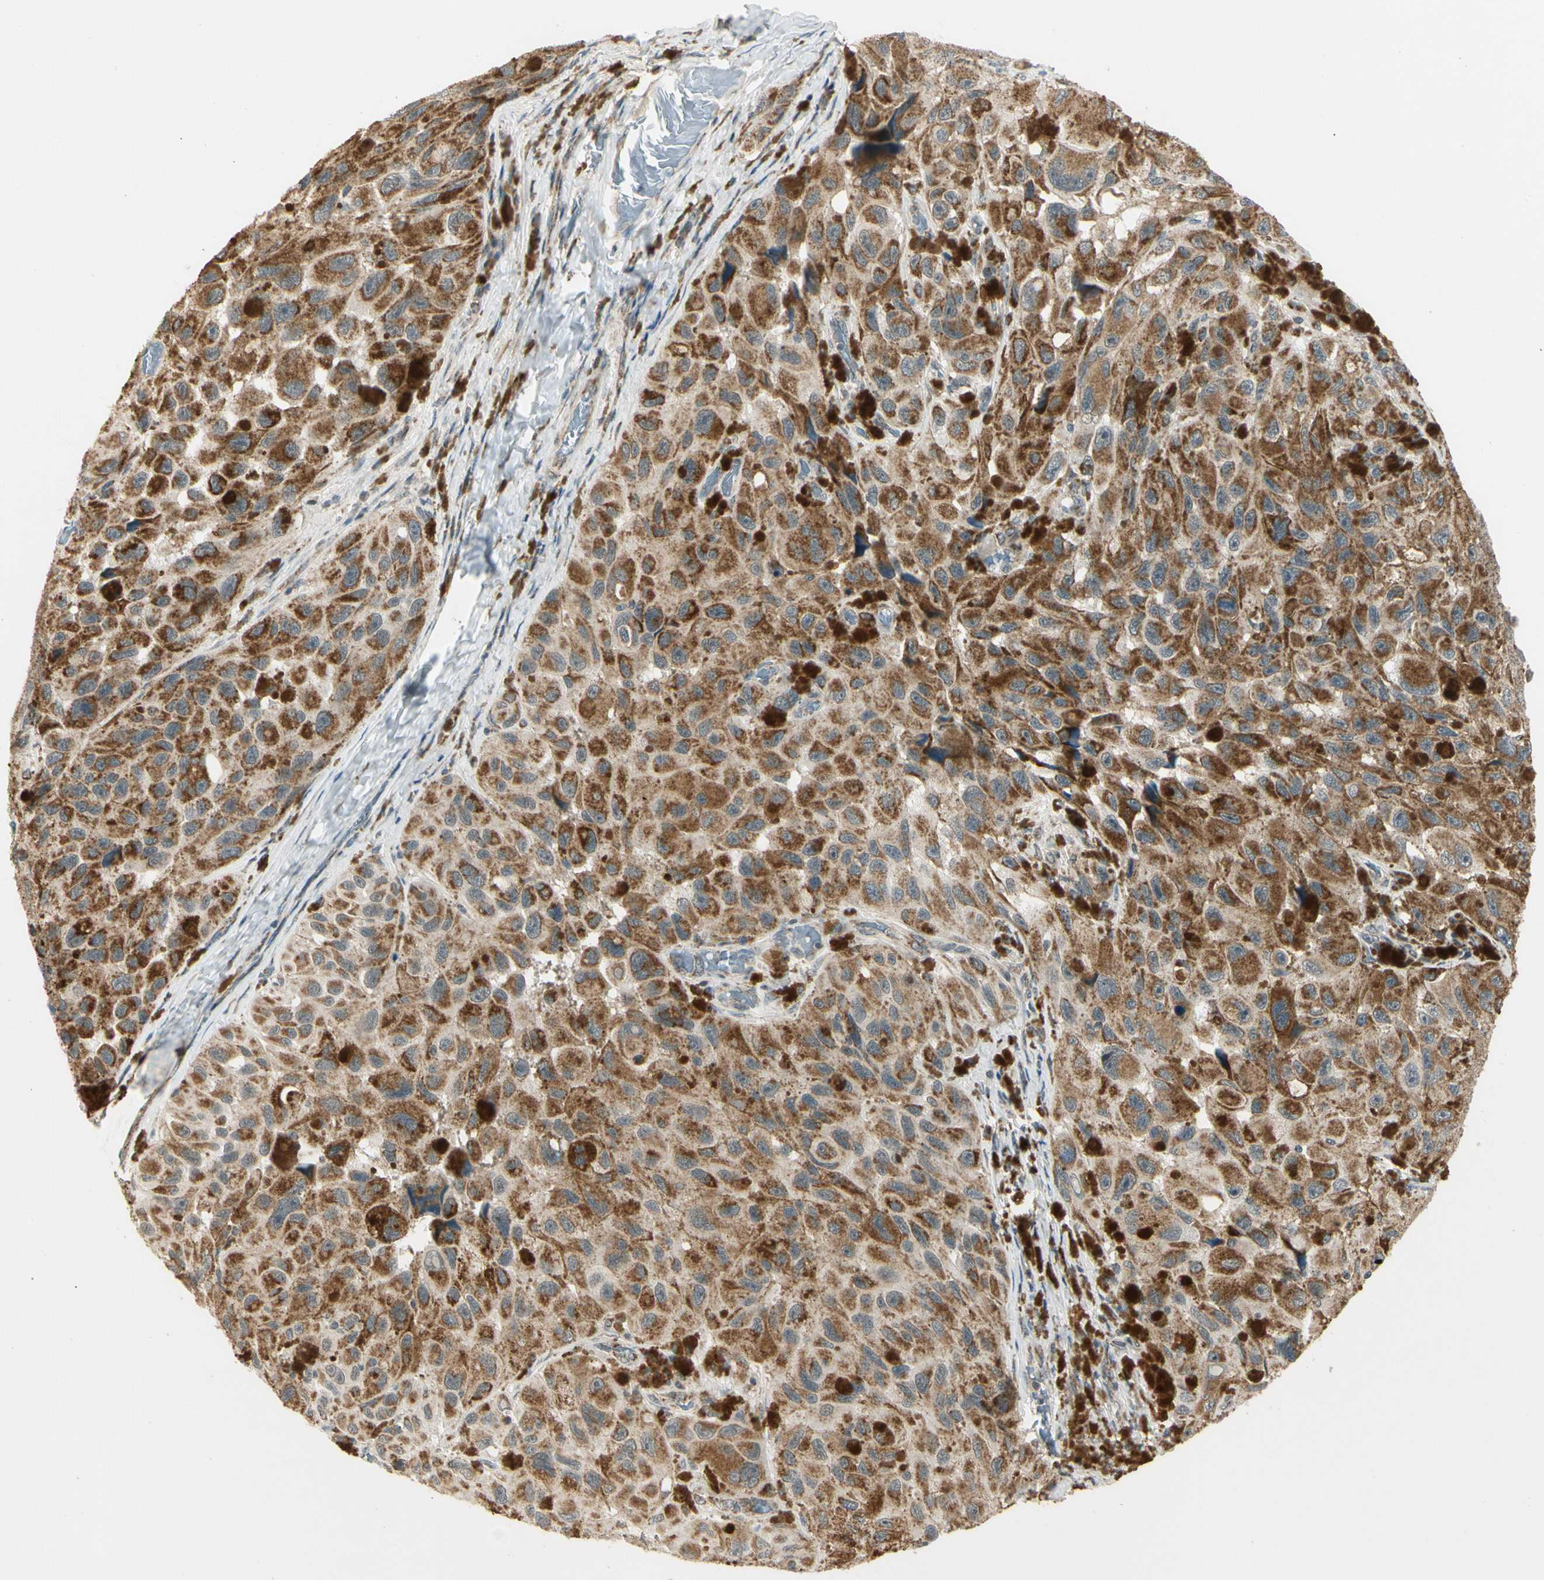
{"staining": {"intensity": "moderate", "quantity": ">75%", "location": "cytoplasmic/membranous"}, "tissue": "melanoma", "cell_type": "Tumor cells", "image_type": "cancer", "snomed": [{"axis": "morphology", "description": "Malignant melanoma, NOS"}, {"axis": "topography", "description": "Skin"}], "caption": "Brown immunohistochemical staining in melanoma displays moderate cytoplasmic/membranous expression in about >75% of tumor cells.", "gene": "KHDC4", "patient": {"sex": "female", "age": 73}}